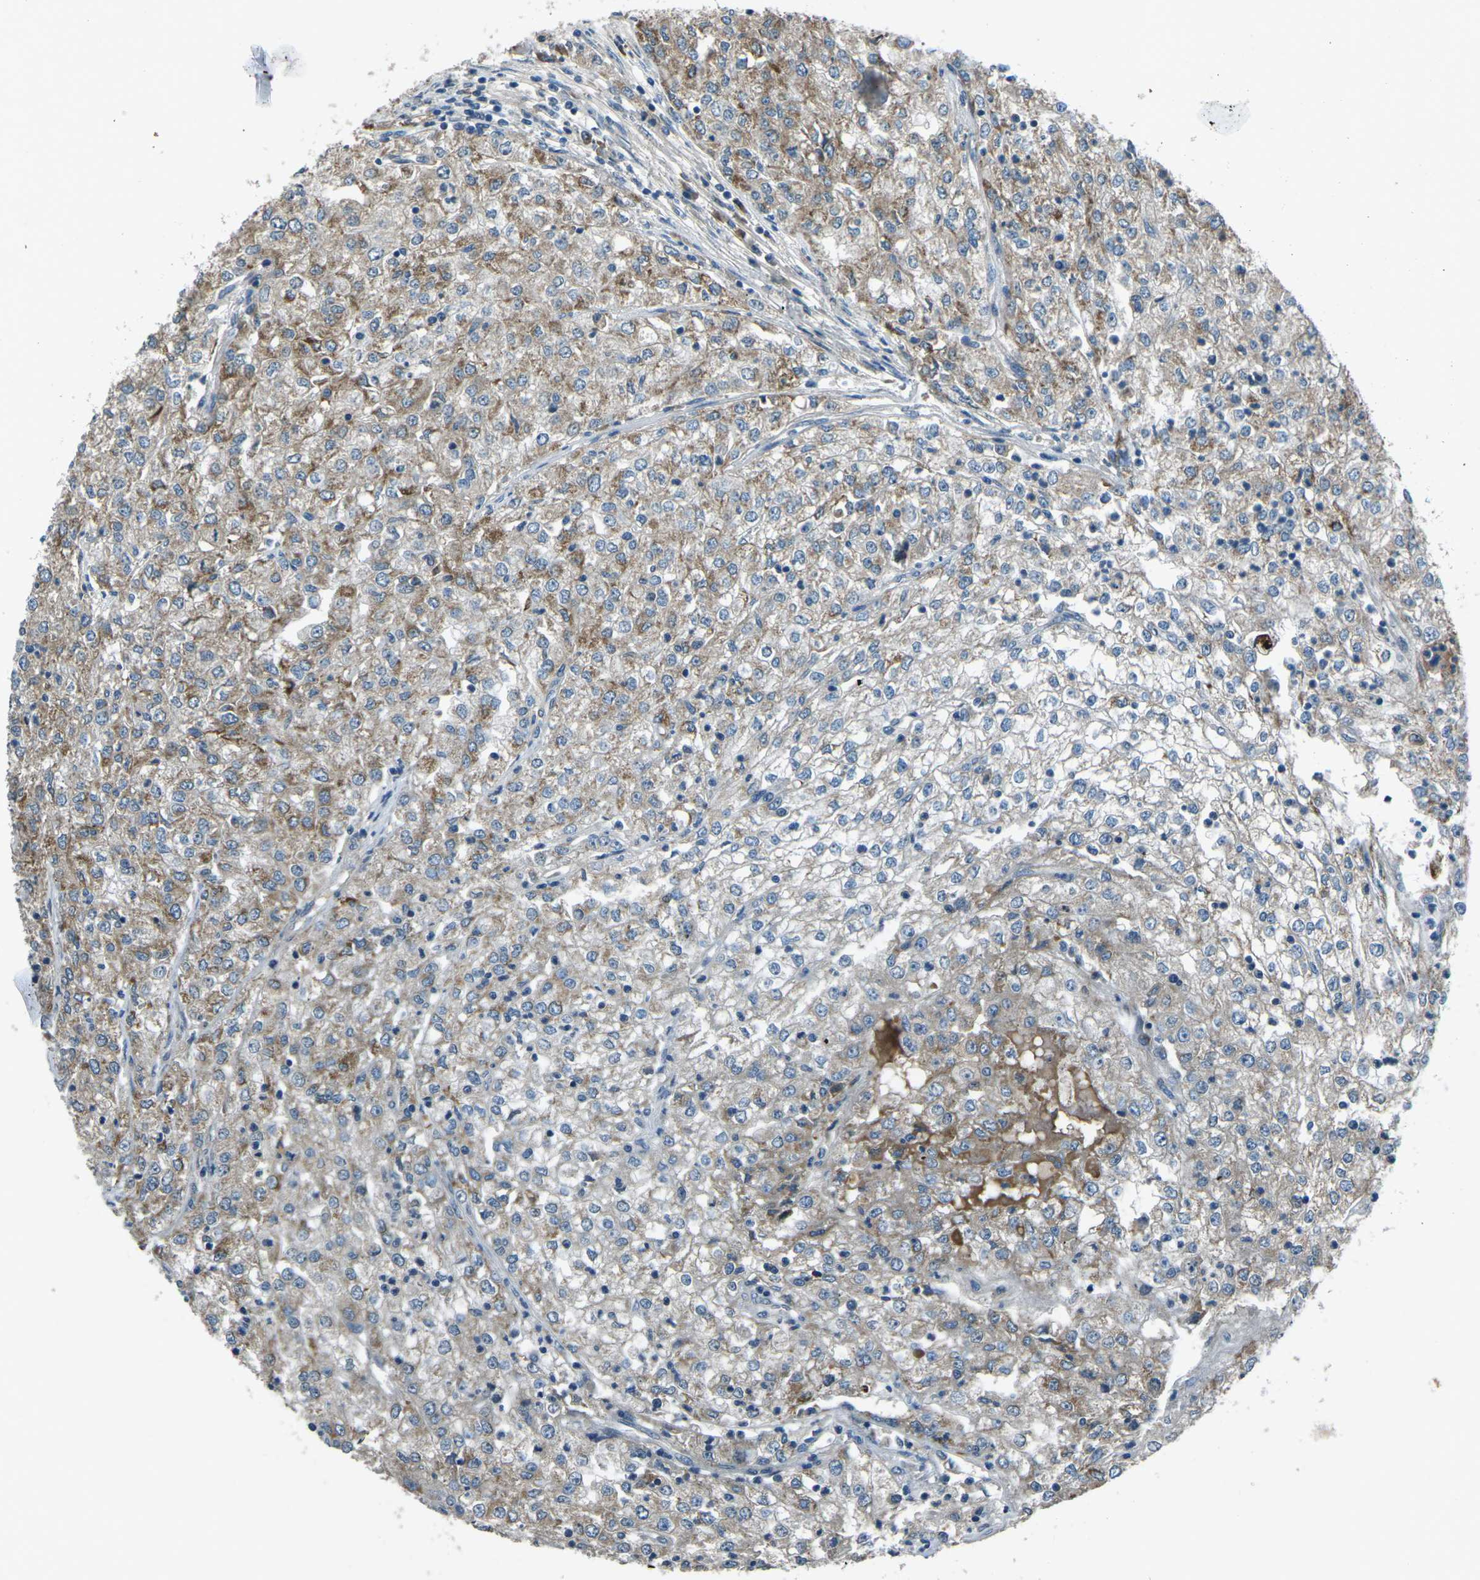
{"staining": {"intensity": "moderate", "quantity": ">75%", "location": "cytoplasmic/membranous"}, "tissue": "renal cancer", "cell_type": "Tumor cells", "image_type": "cancer", "snomed": [{"axis": "morphology", "description": "Adenocarcinoma, NOS"}, {"axis": "topography", "description": "Kidney"}], "caption": "Human renal cancer (adenocarcinoma) stained for a protein (brown) demonstrates moderate cytoplasmic/membranous positive positivity in approximately >75% of tumor cells.", "gene": "AFAP1", "patient": {"sex": "female", "age": 54}}